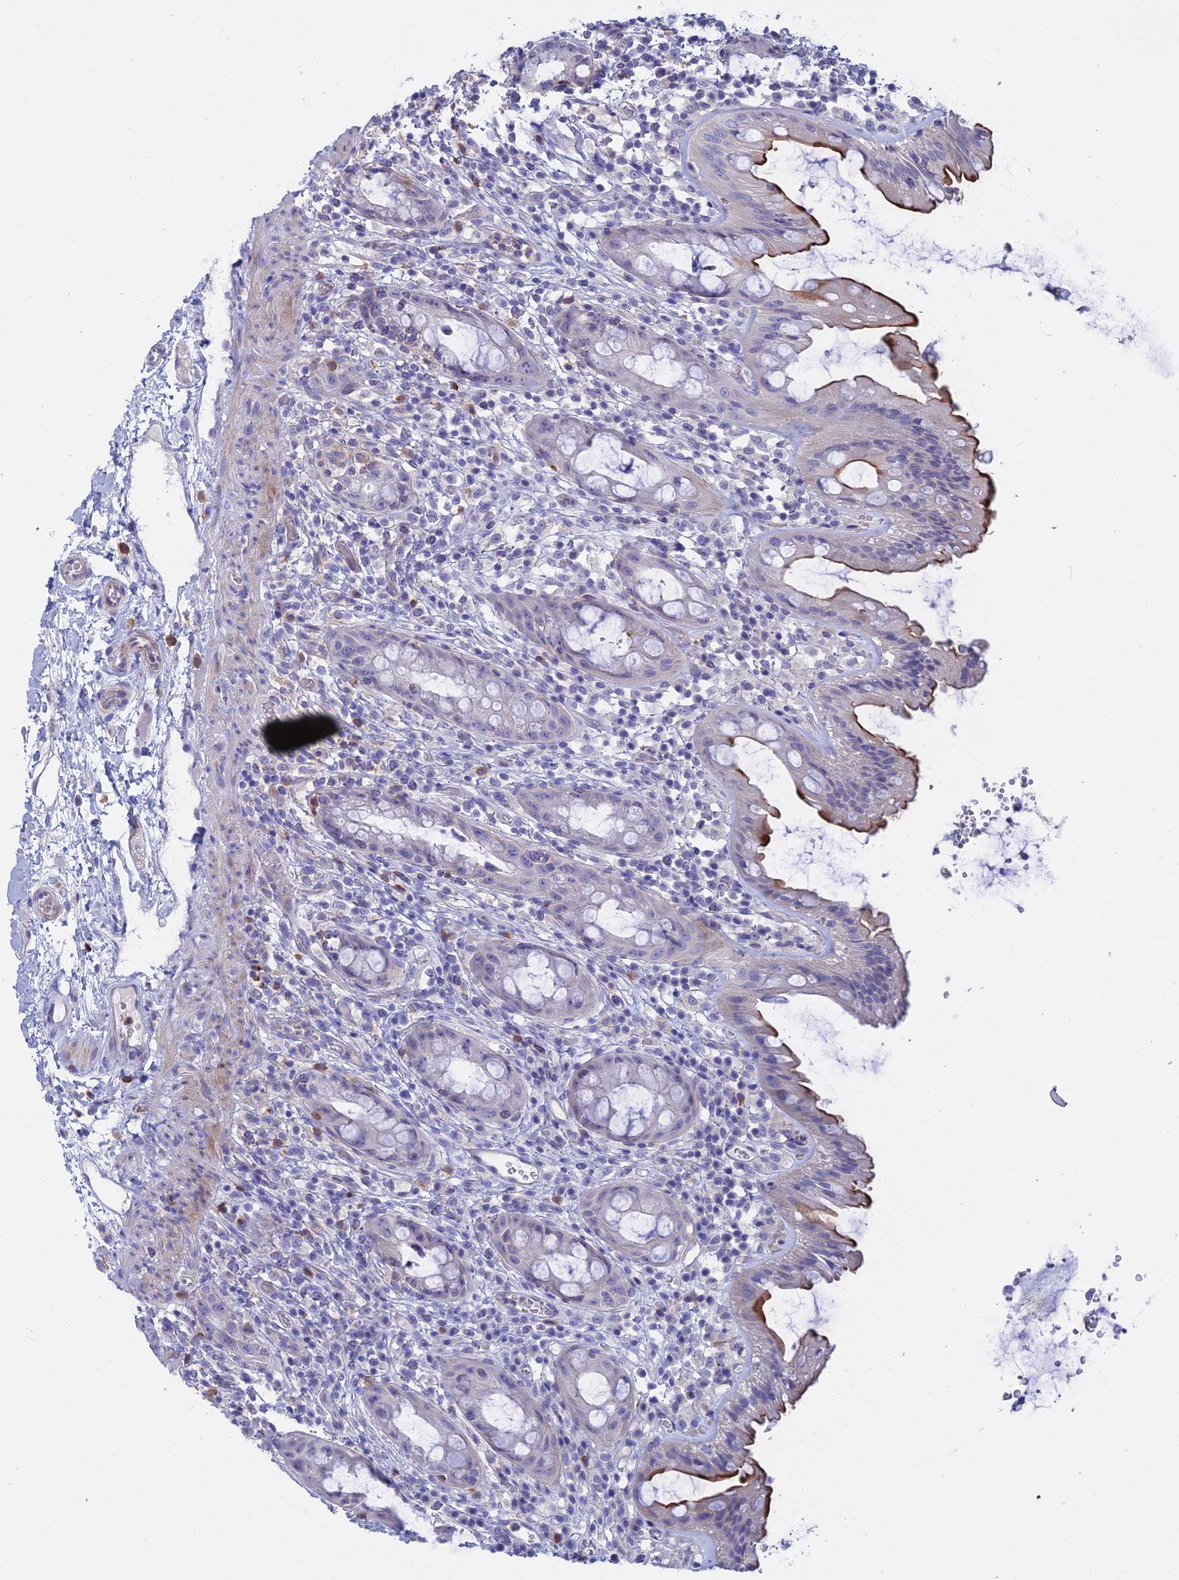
{"staining": {"intensity": "strong", "quantity": "<25%", "location": "cytoplasmic/membranous"}, "tissue": "rectum", "cell_type": "Glandular cells", "image_type": "normal", "snomed": [{"axis": "morphology", "description": "Normal tissue, NOS"}, {"axis": "topography", "description": "Rectum"}], "caption": "Immunohistochemical staining of benign rectum displays <25% levels of strong cytoplasmic/membranous protein expression in approximately <25% of glandular cells. (DAB = brown stain, brightfield microscopy at high magnification).", "gene": "SLC2A6", "patient": {"sex": "female", "age": 57}}